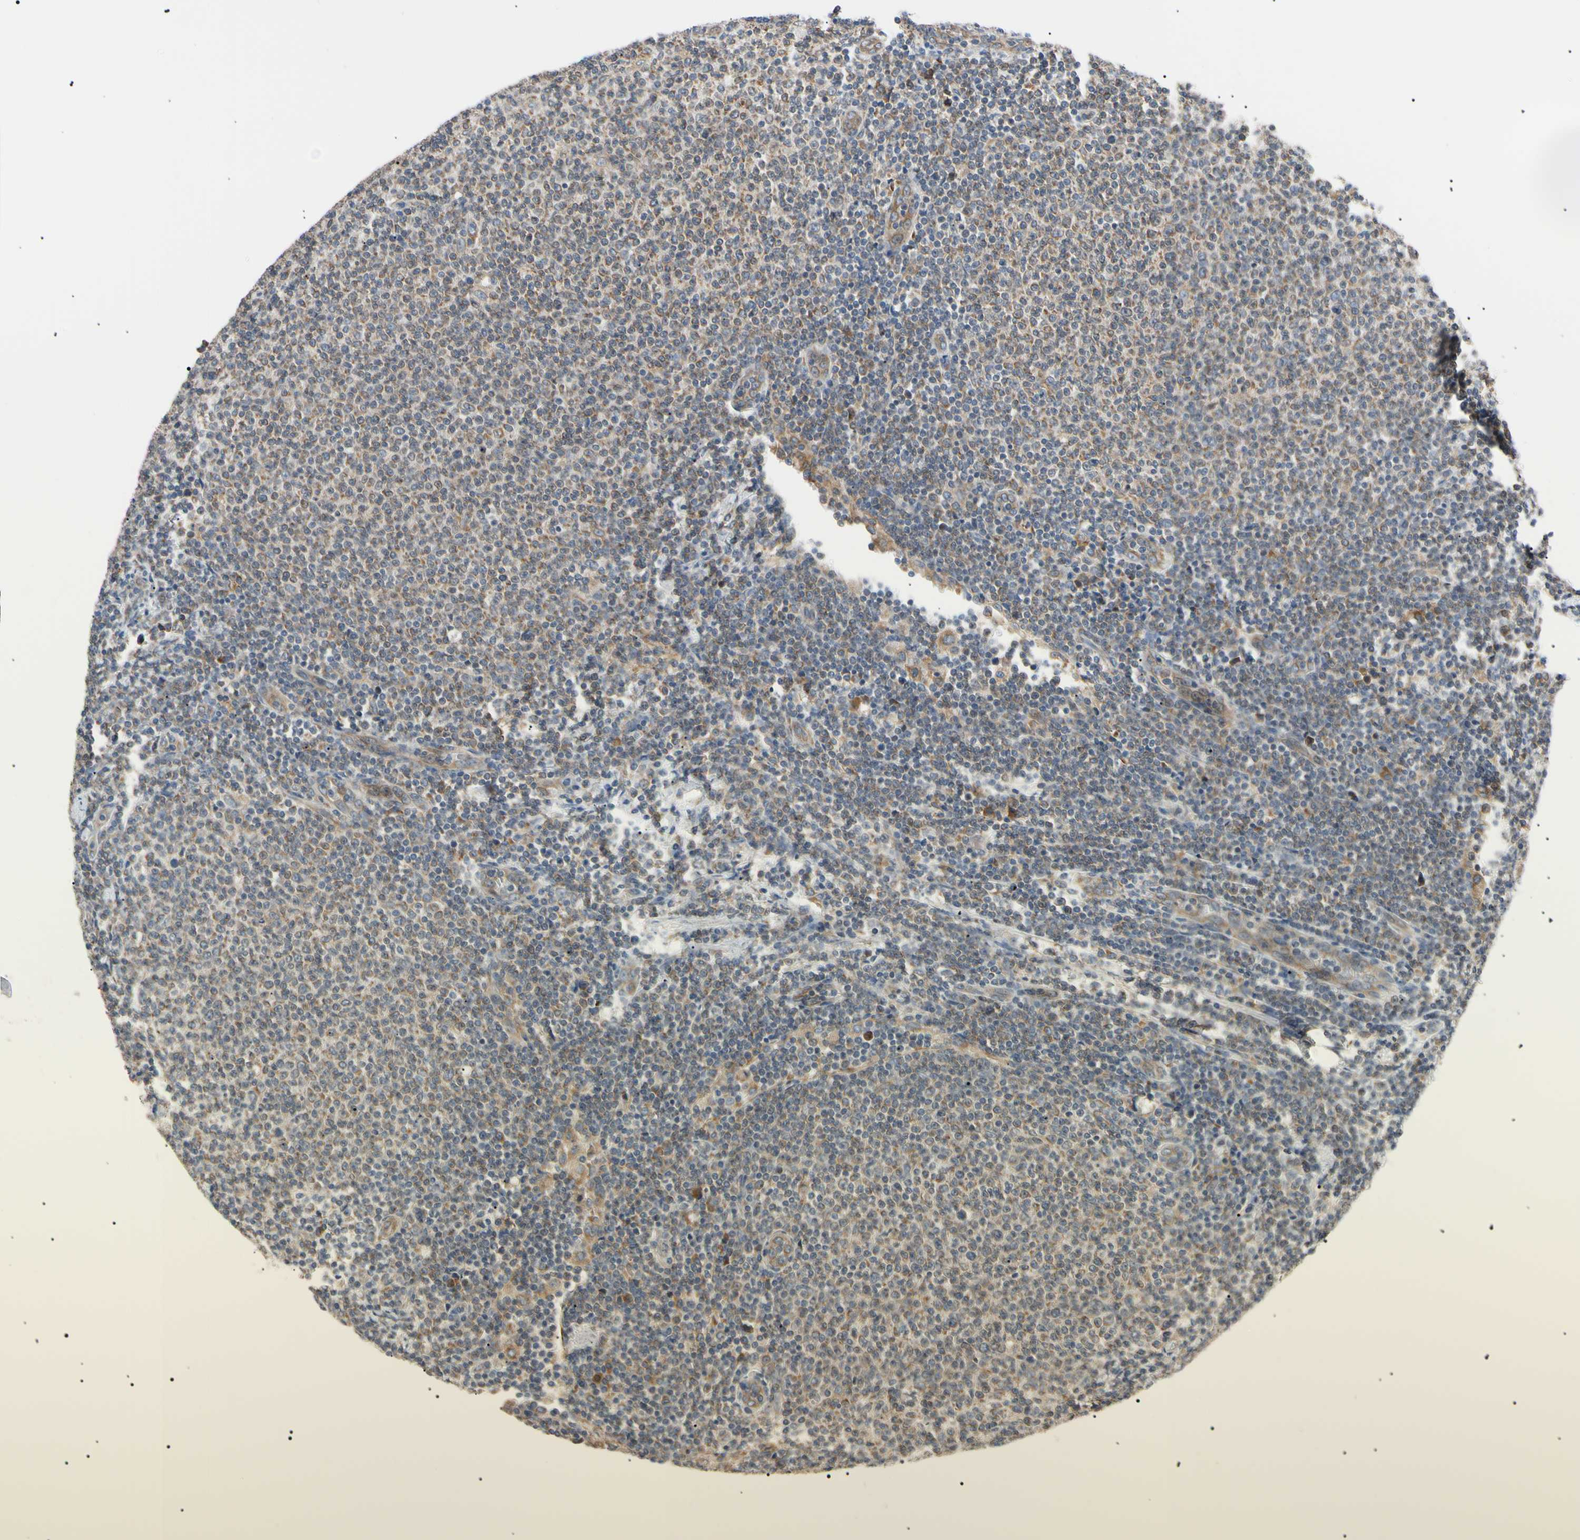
{"staining": {"intensity": "negative", "quantity": "none", "location": "none"}, "tissue": "lymphoma", "cell_type": "Tumor cells", "image_type": "cancer", "snomed": [{"axis": "morphology", "description": "Malignant lymphoma, non-Hodgkin's type, Low grade"}, {"axis": "topography", "description": "Lymph node"}], "caption": "High magnification brightfield microscopy of lymphoma stained with DAB (3,3'-diaminobenzidine) (brown) and counterstained with hematoxylin (blue): tumor cells show no significant positivity.", "gene": "VAPA", "patient": {"sex": "male", "age": 66}}